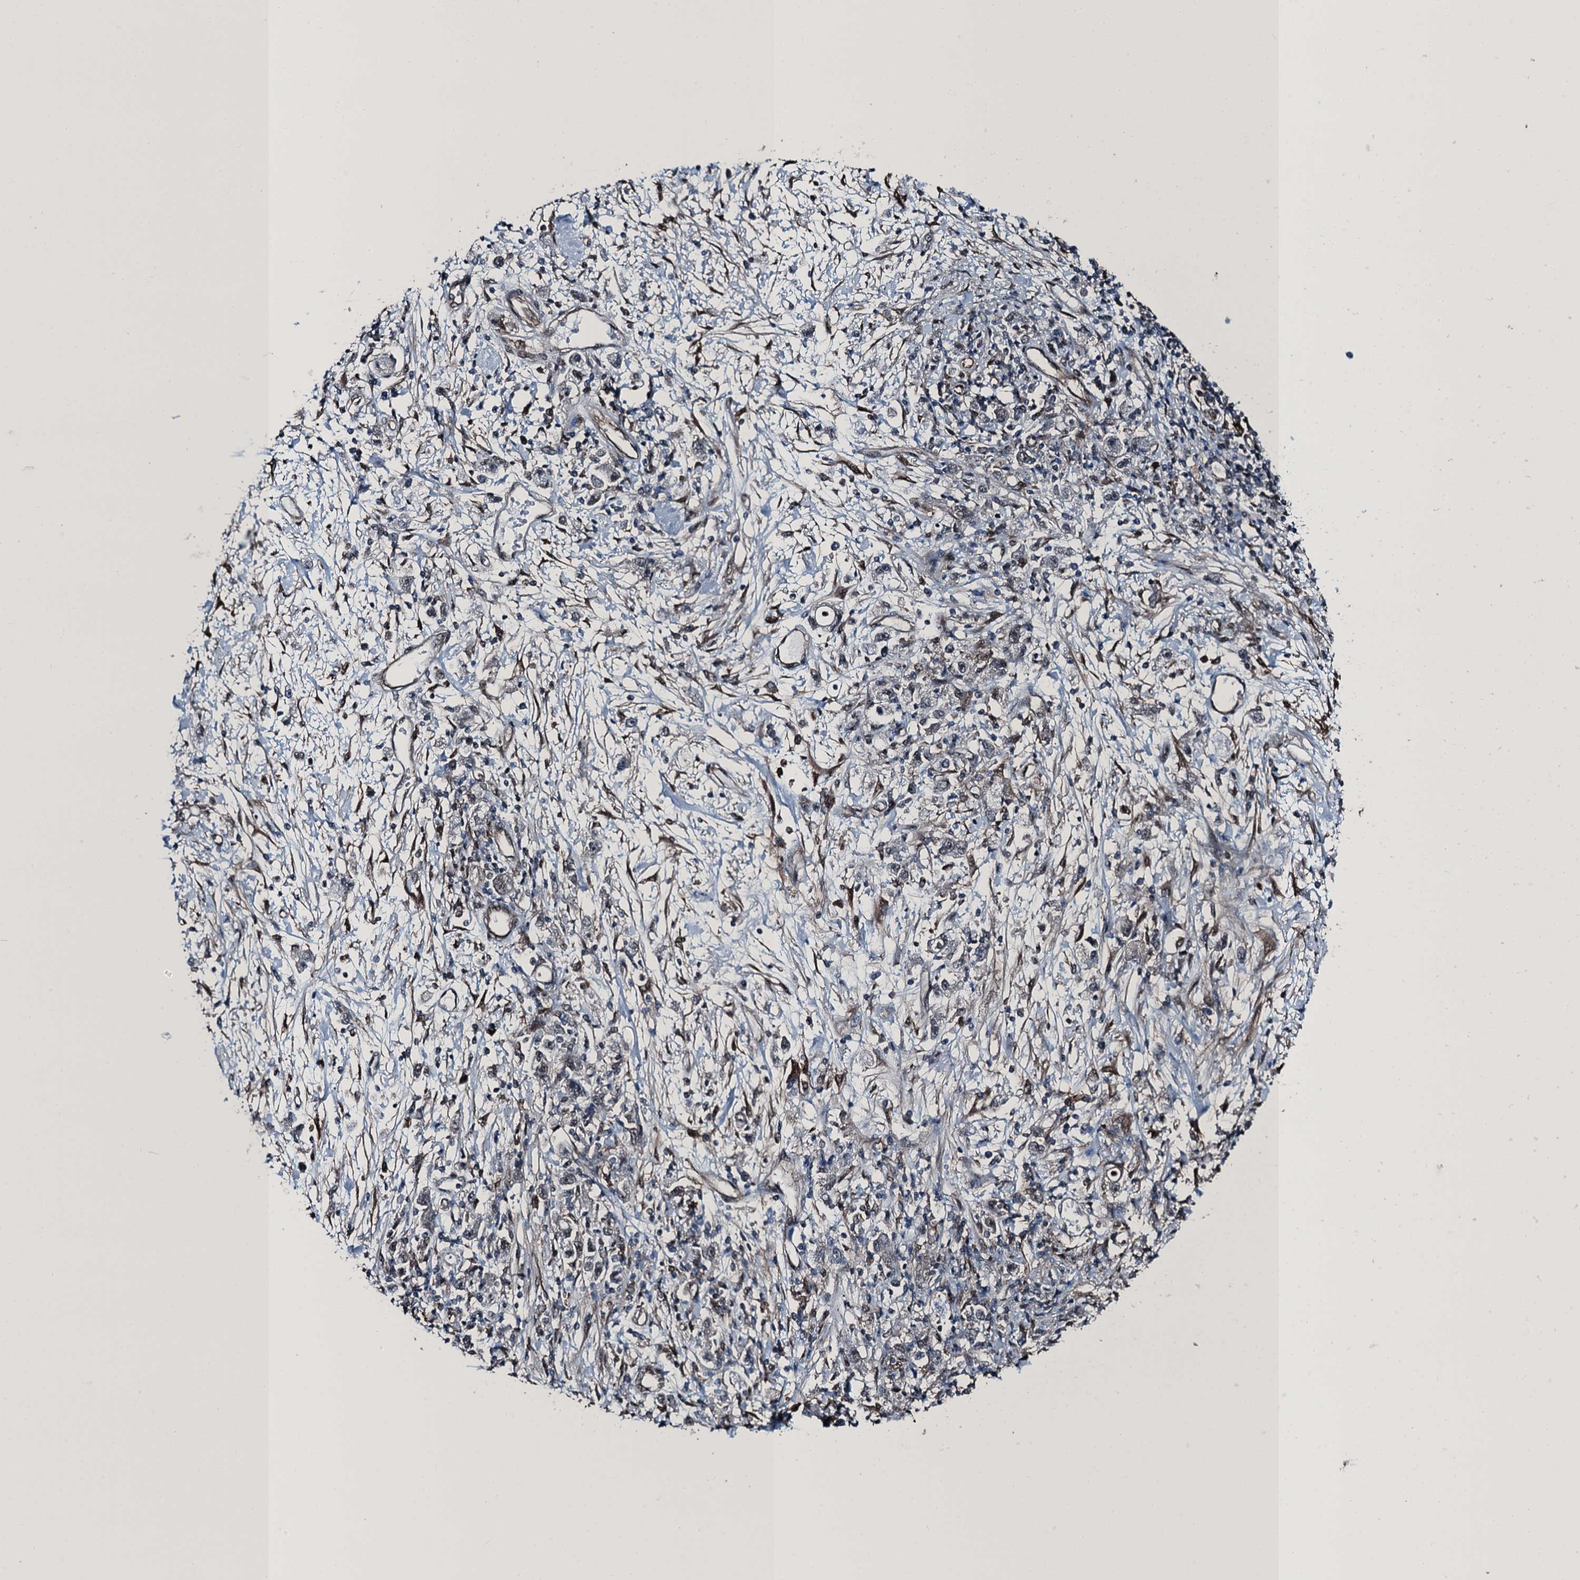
{"staining": {"intensity": "negative", "quantity": "none", "location": "none"}, "tissue": "stomach cancer", "cell_type": "Tumor cells", "image_type": "cancer", "snomed": [{"axis": "morphology", "description": "Adenocarcinoma, NOS"}, {"axis": "topography", "description": "Stomach"}], "caption": "The immunohistochemistry histopathology image has no significant expression in tumor cells of stomach cancer tissue.", "gene": "RNH1", "patient": {"sex": "female", "age": 59}}